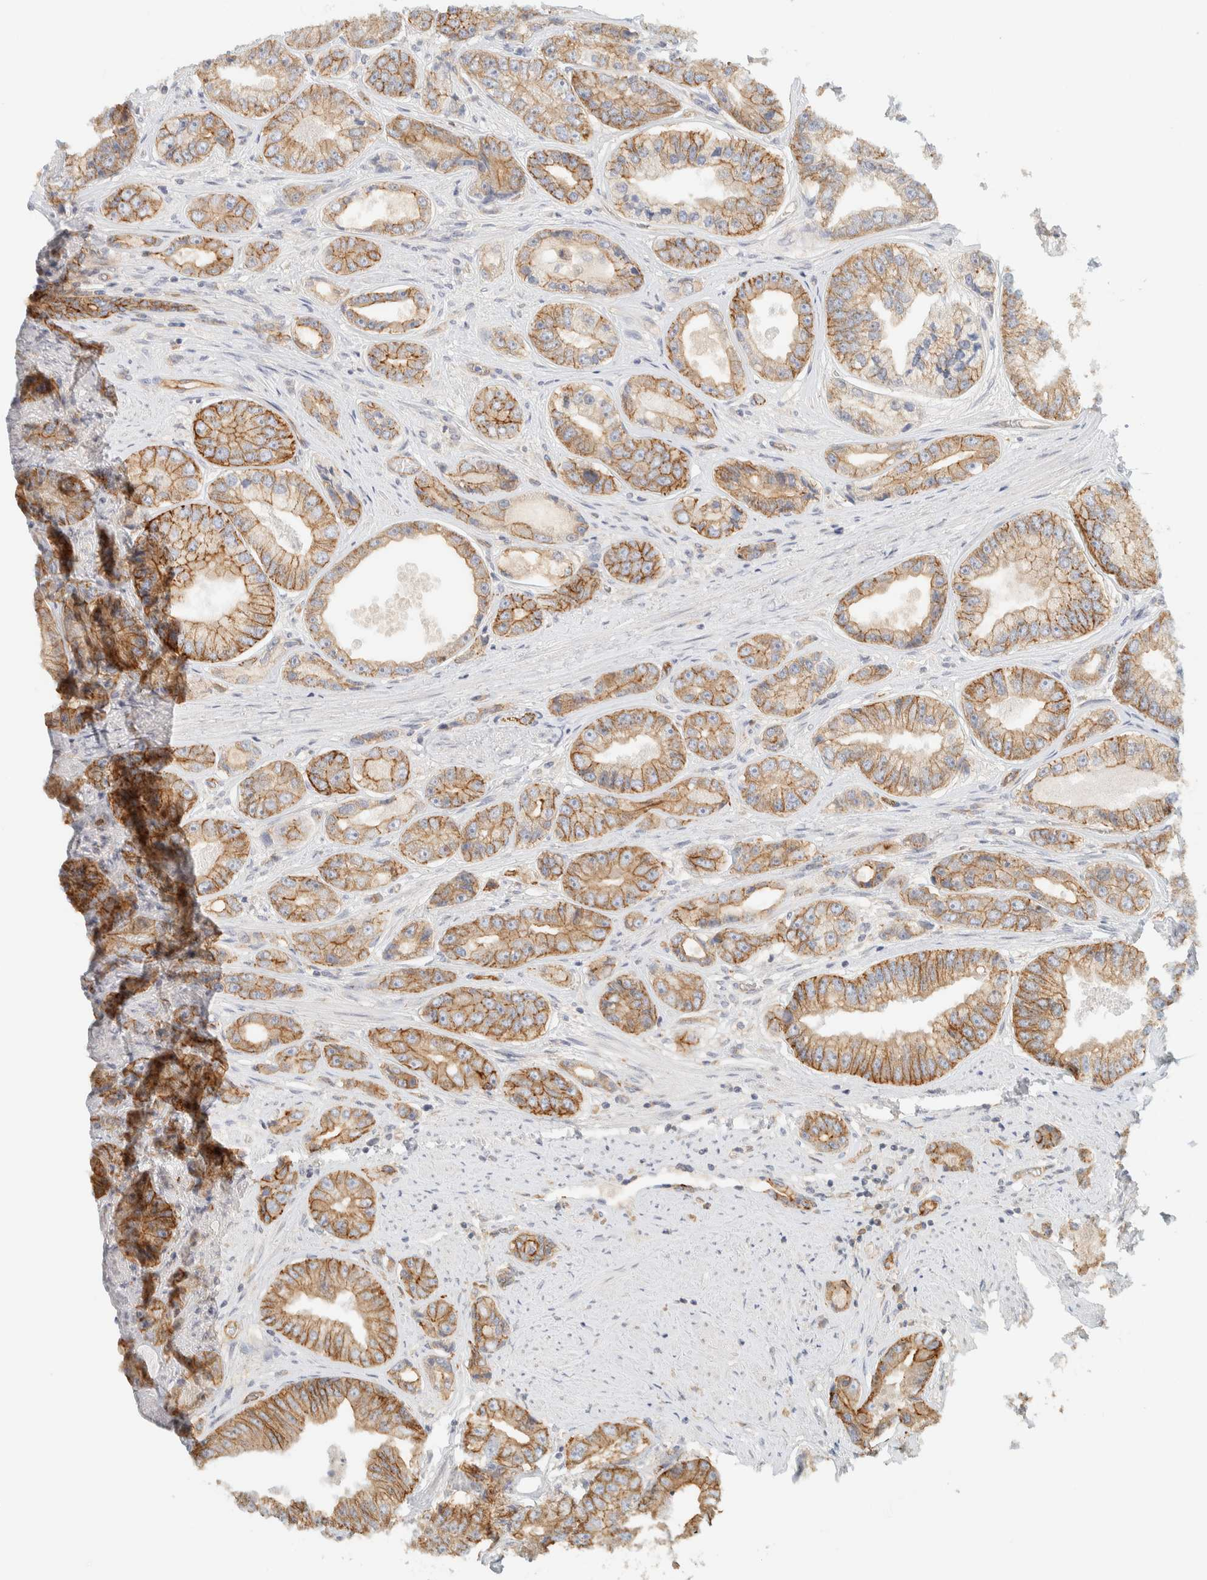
{"staining": {"intensity": "moderate", "quantity": ">75%", "location": "cytoplasmic/membranous"}, "tissue": "prostate cancer", "cell_type": "Tumor cells", "image_type": "cancer", "snomed": [{"axis": "morphology", "description": "Adenocarcinoma, High grade"}, {"axis": "topography", "description": "Prostate"}], "caption": "This histopathology image exhibits IHC staining of human prostate cancer (high-grade adenocarcinoma), with medium moderate cytoplasmic/membranous staining in approximately >75% of tumor cells.", "gene": "LIMA1", "patient": {"sex": "male", "age": 61}}